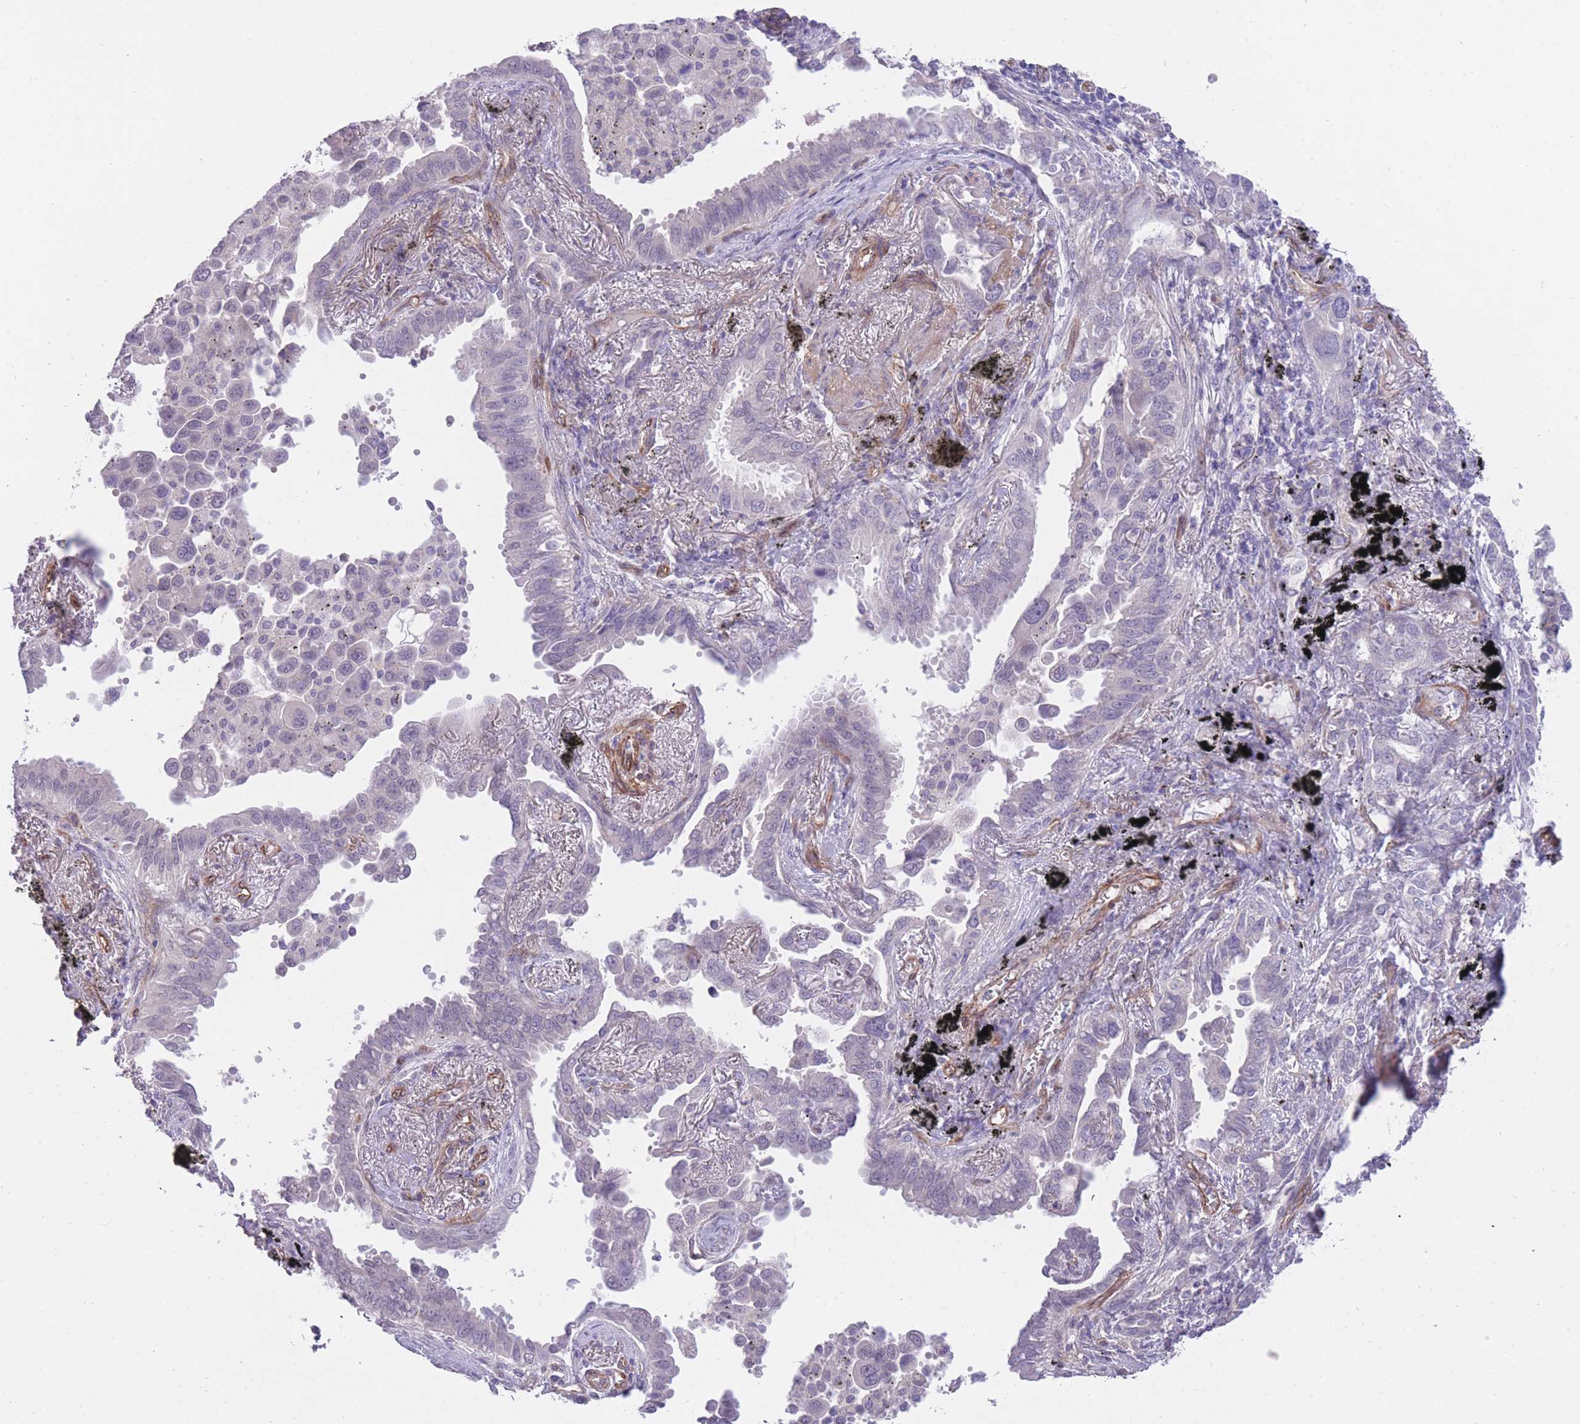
{"staining": {"intensity": "negative", "quantity": "none", "location": "none"}, "tissue": "lung cancer", "cell_type": "Tumor cells", "image_type": "cancer", "snomed": [{"axis": "morphology", "description": "Adenocarcinoma, NOS"}, {"axis": "topography", "description": "Lung"}], "caption": "Tumor cells show no significant expression in lung cancer (adenocarcinoma).", "gene": "QTRT1", "patient": {"sex": "male", "age": 67}}